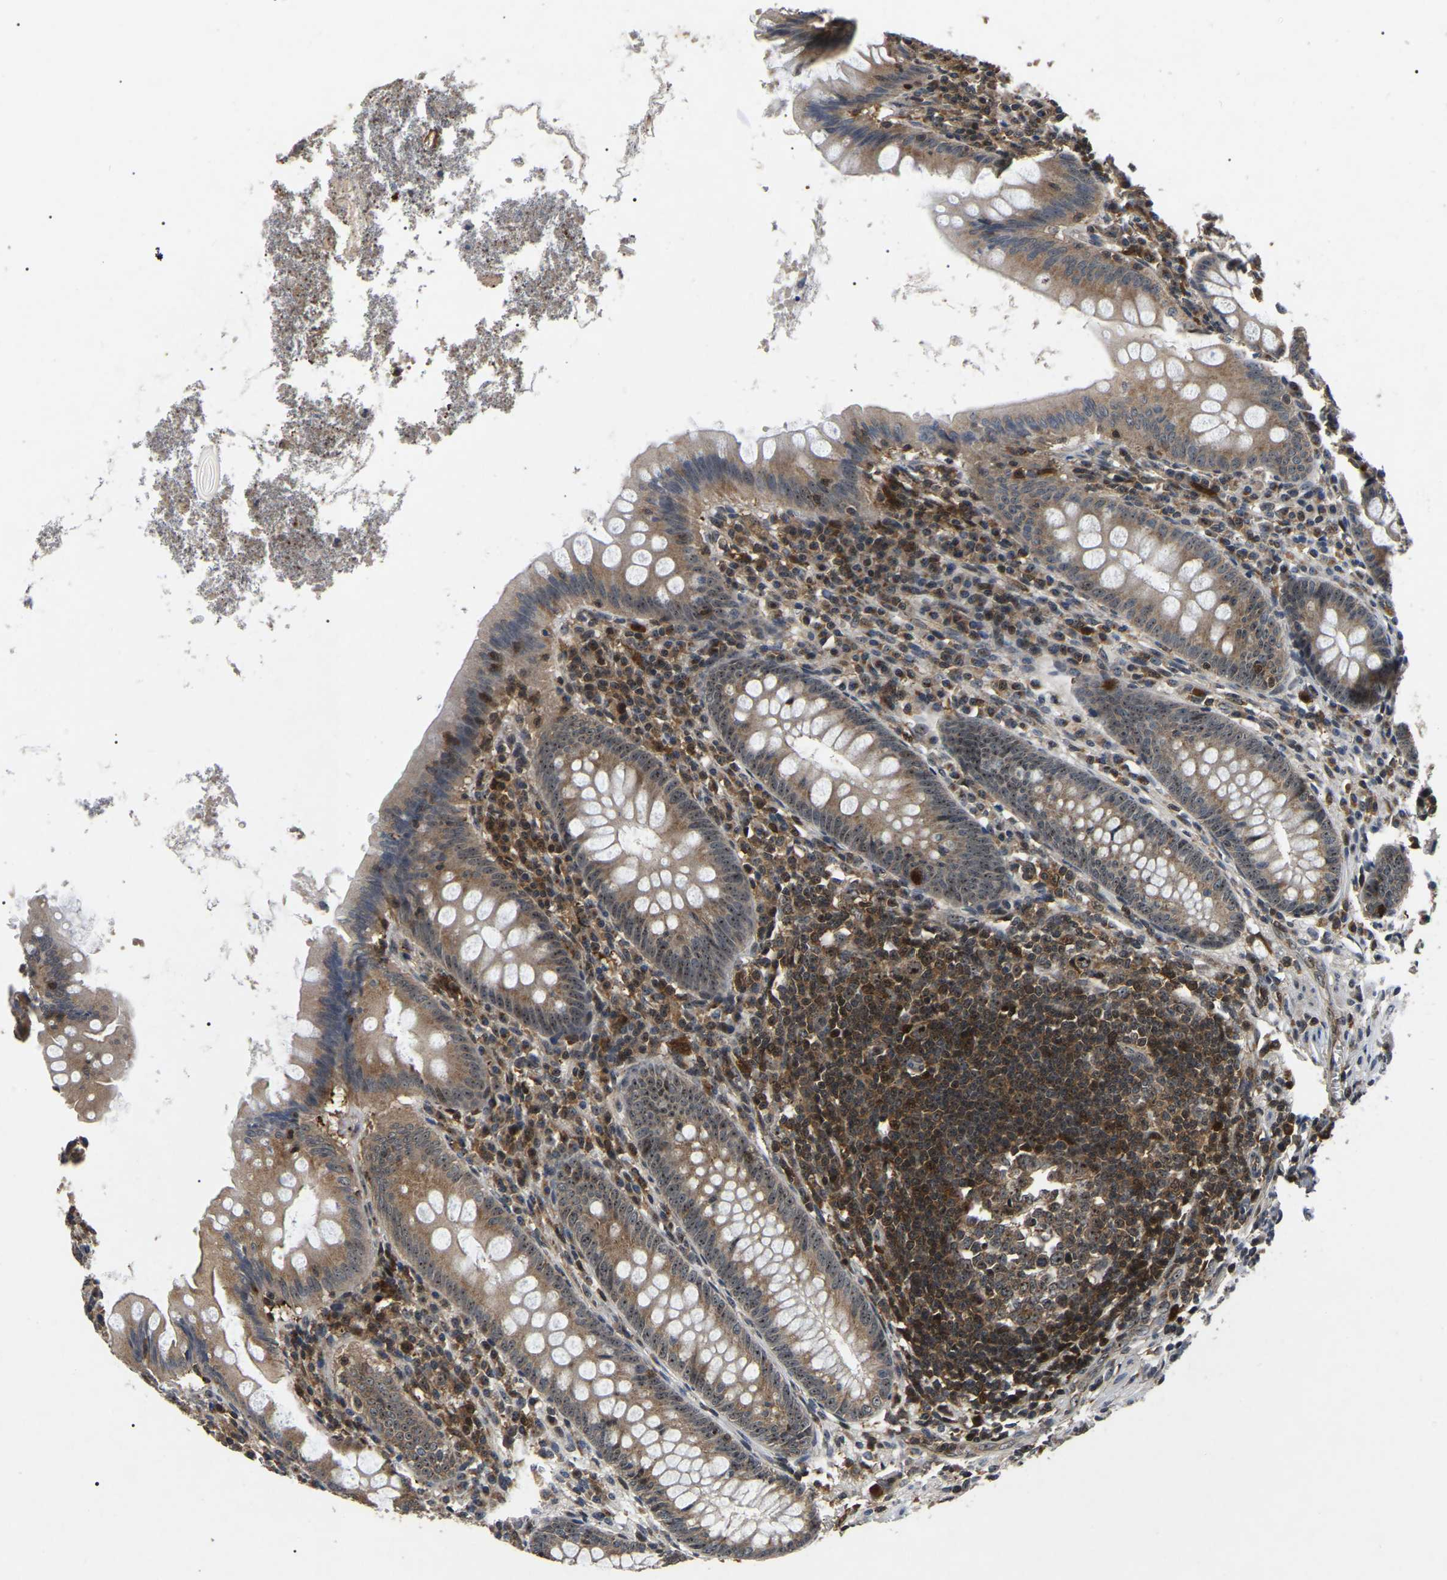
{"staining": {"intensity": "moderate", "quantity": ">75%", "location": "cytoplasmic/membranous,nuclear"}, "tissue": "appendix", "cell_type": "Glandular cells", "image_type": "normal", "snomed": [{"axis": "morphology", "description": "Normal tissue, NOS"}, {"axis": "topography", "description": "Appendix"}], "caption": "High-power microscopy captured an immunohistochemistry (IHC) histopathology image of benign appendix, revealing moderate cytoplasmic/membranous,nuclear staining in about >75% of glandular cells. Immunohistochemistry (ihc) stains the protein of interest in brown and the nuclei are stained blue.", "gene": "RBM28", "patient": {"sex": "male", "age": 56}}